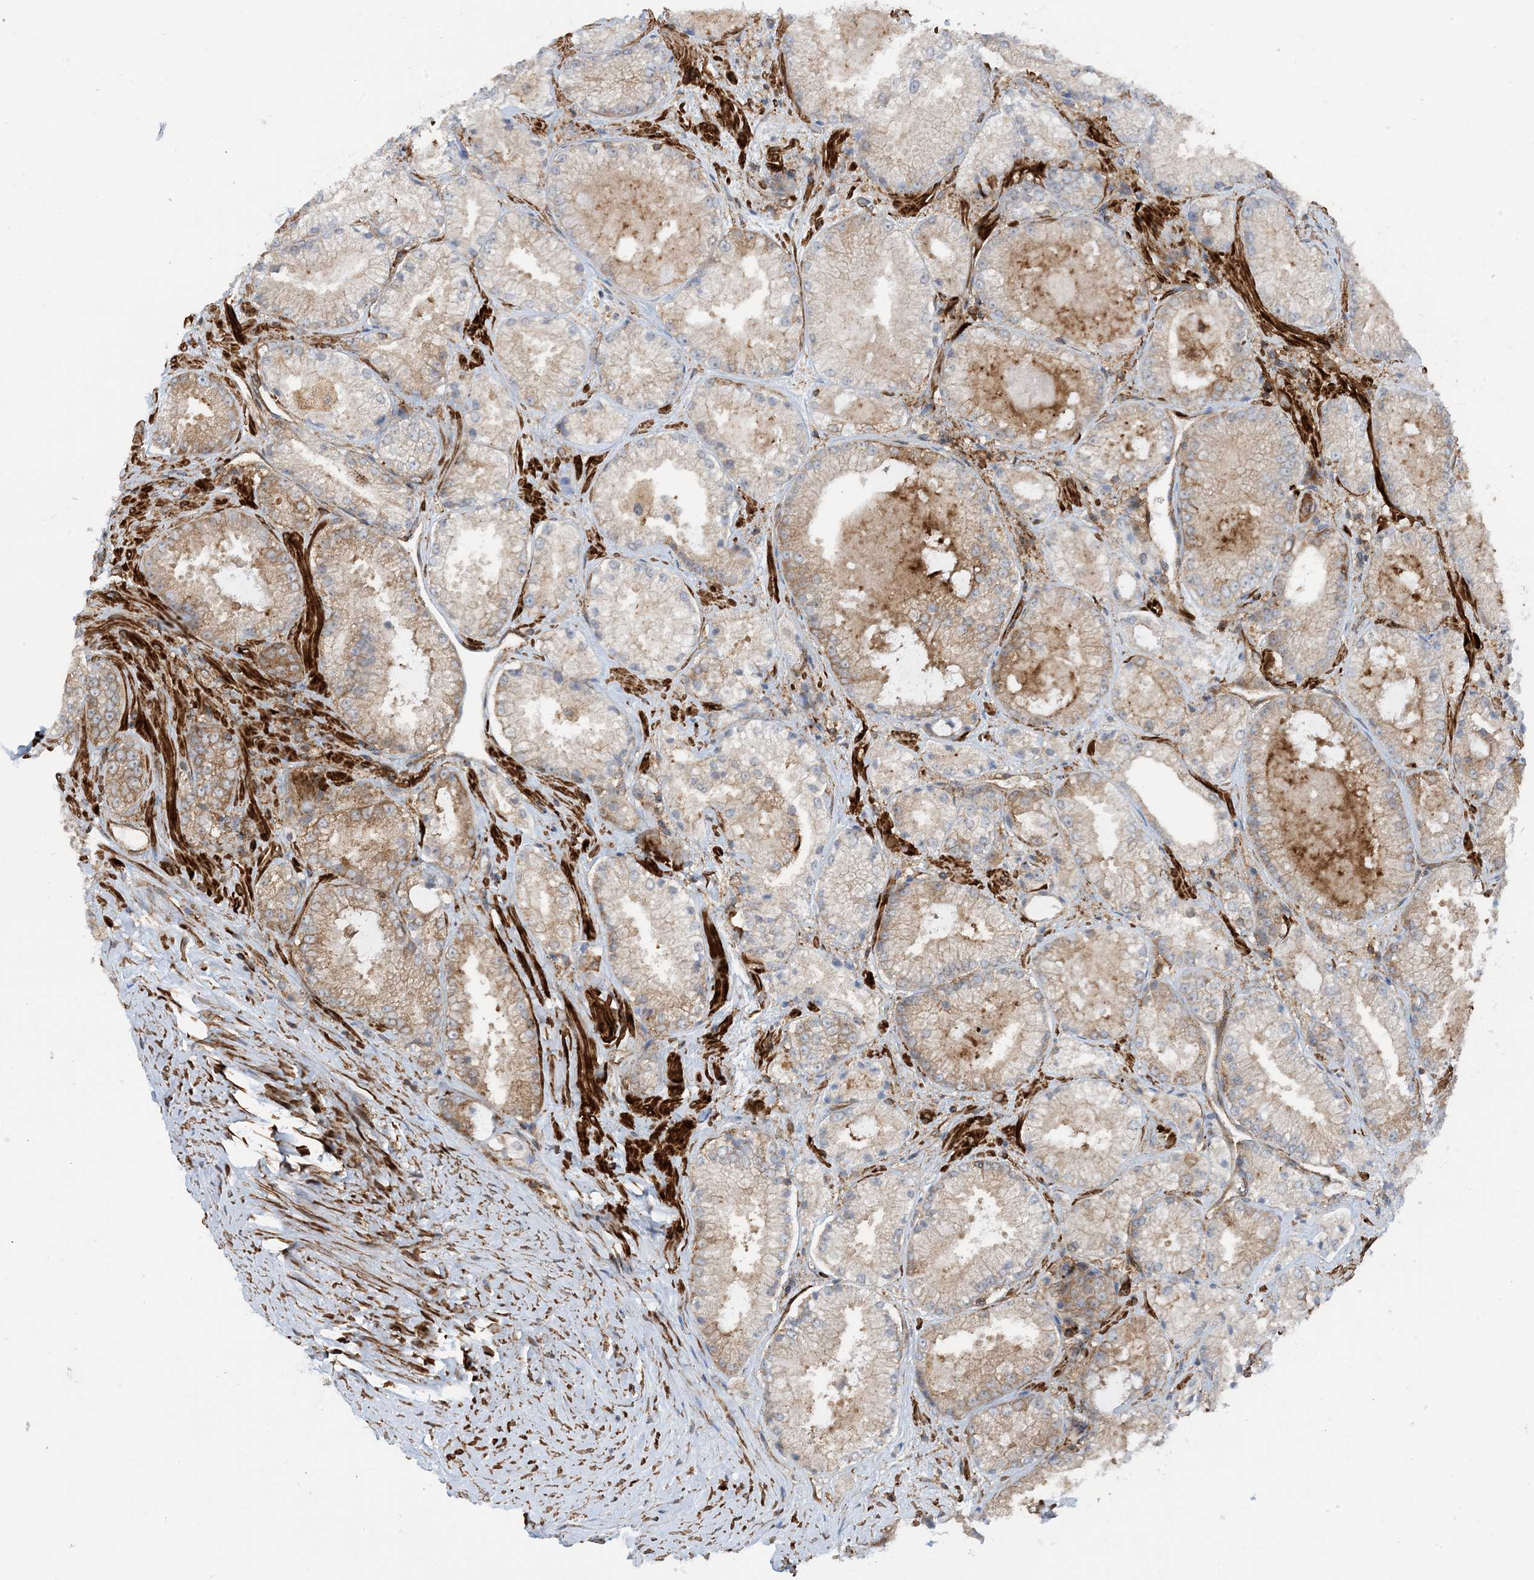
{"staining": {"intensity": "moderate", "quantity": "25%-75%", "location": "cytoplasmic/membranous"}, "tissue": "prostate cancer", "cell_type": "Tumor cells", "image_type": "cancer", "snomed": [{"axis": "morphology", "description": "Adenocarcinoma, High grade"}, {"axis": "topography", "description": "Prostate"}], "caption": "Immunohistochemistry micrograph of prostate cancer stained for a protein (brown), which reveals medium levels of moderate cytoplasmic/membranous staining in approximately 25%-75% of tumor cells.", "gene": "STAM2", "patient": {"sex": "male", "age": 73}}